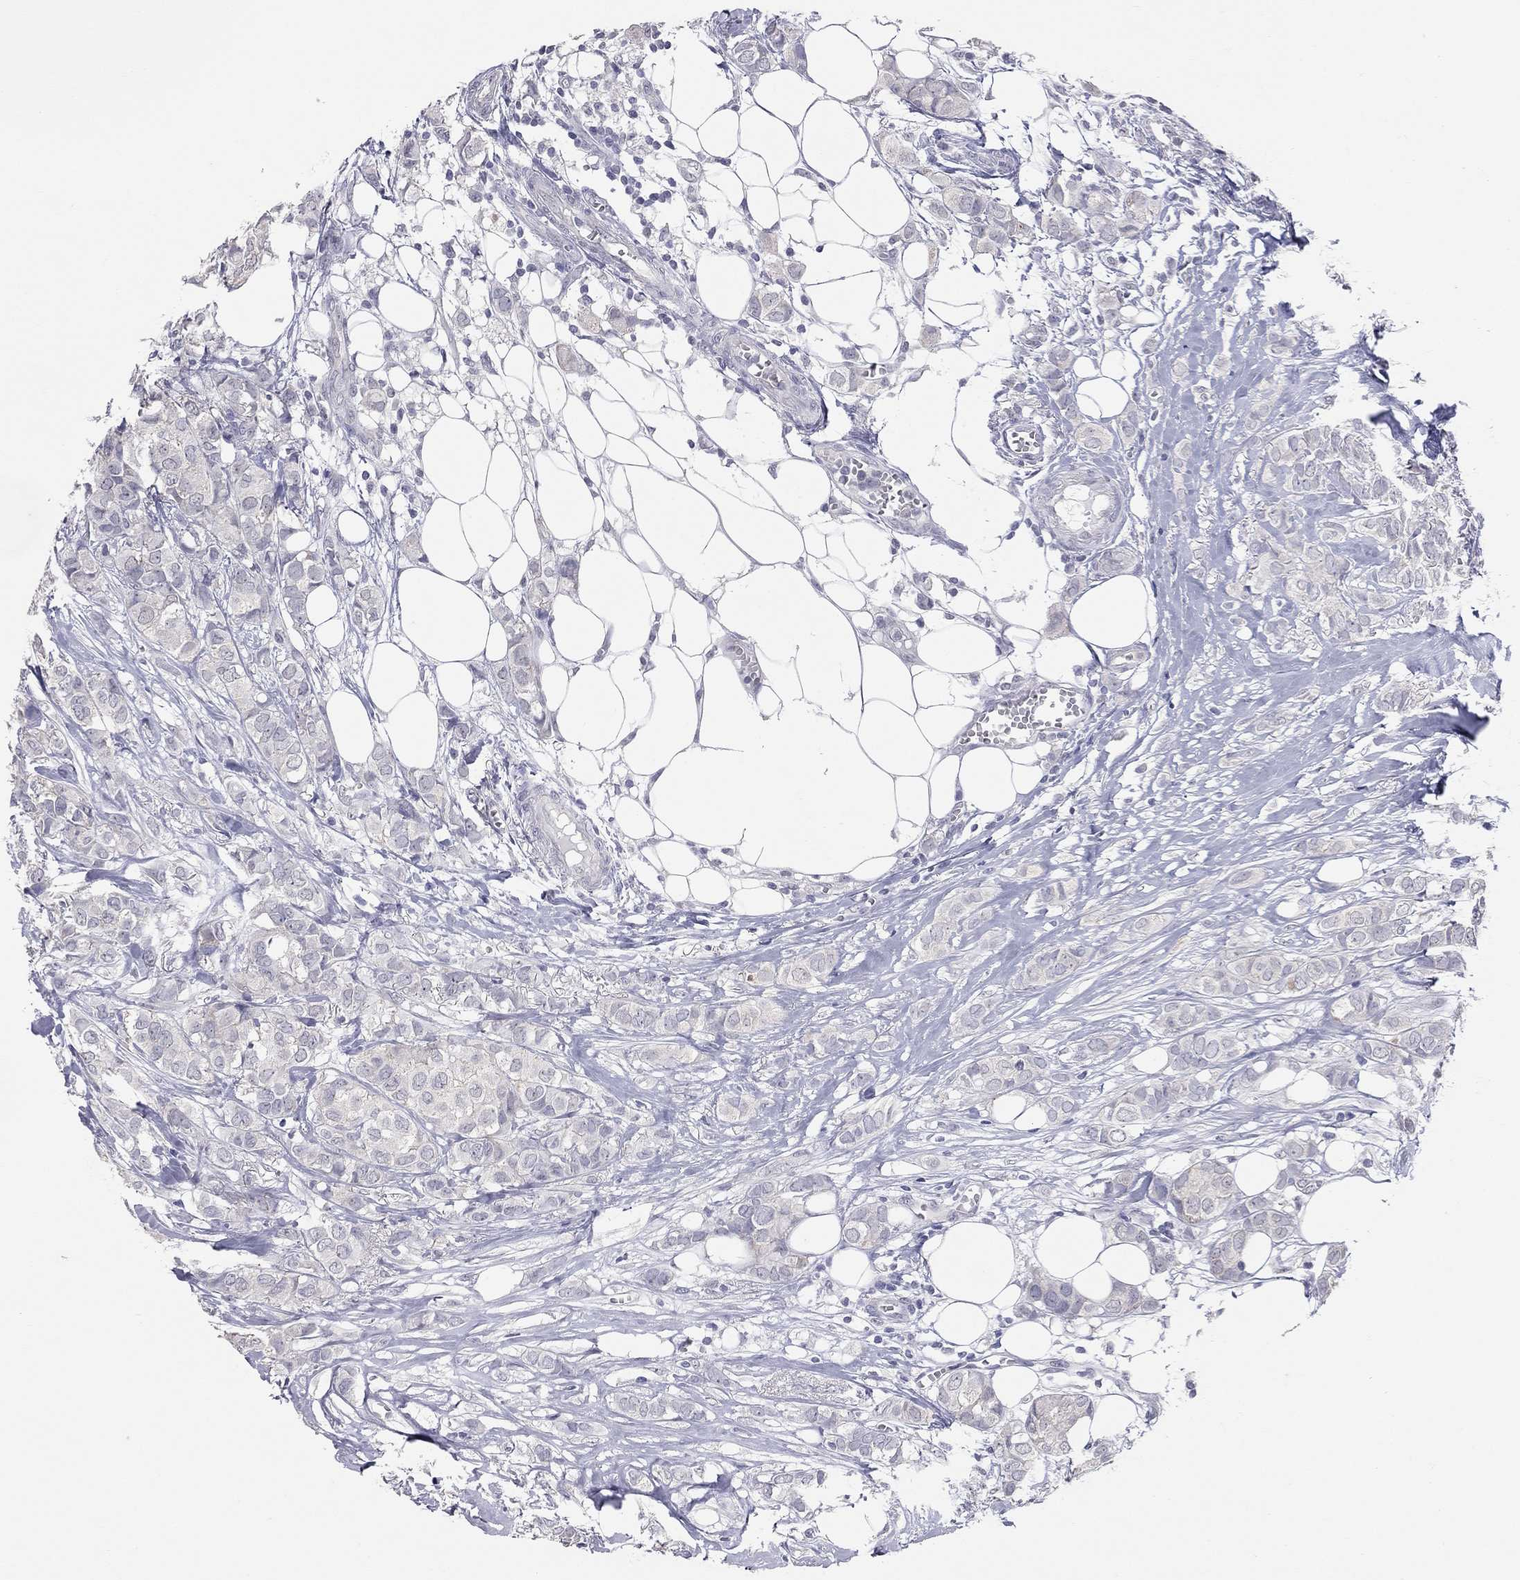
{"staining": {"intensity": "negative", "quantity": "none", "location": "none"}, "tissue": "breast cancer", "cell_type": "Tumor cells", "image_type": "cancer", "snomed": [{"axis": "morphology", "description": "Duct carcinoma"}, {"axis": "topography", "description": "Breast"}], "caption": "Protein analysis of breast infiltrating ductal carcinoma displays no significant staining in tumor cells. (DAB (3,3'-diaminobenzidine) IHC visualized using brightfield microscopy, high magnification).", "gene": "SHOC2", "patient": {"sex": "female", "age": 85}}